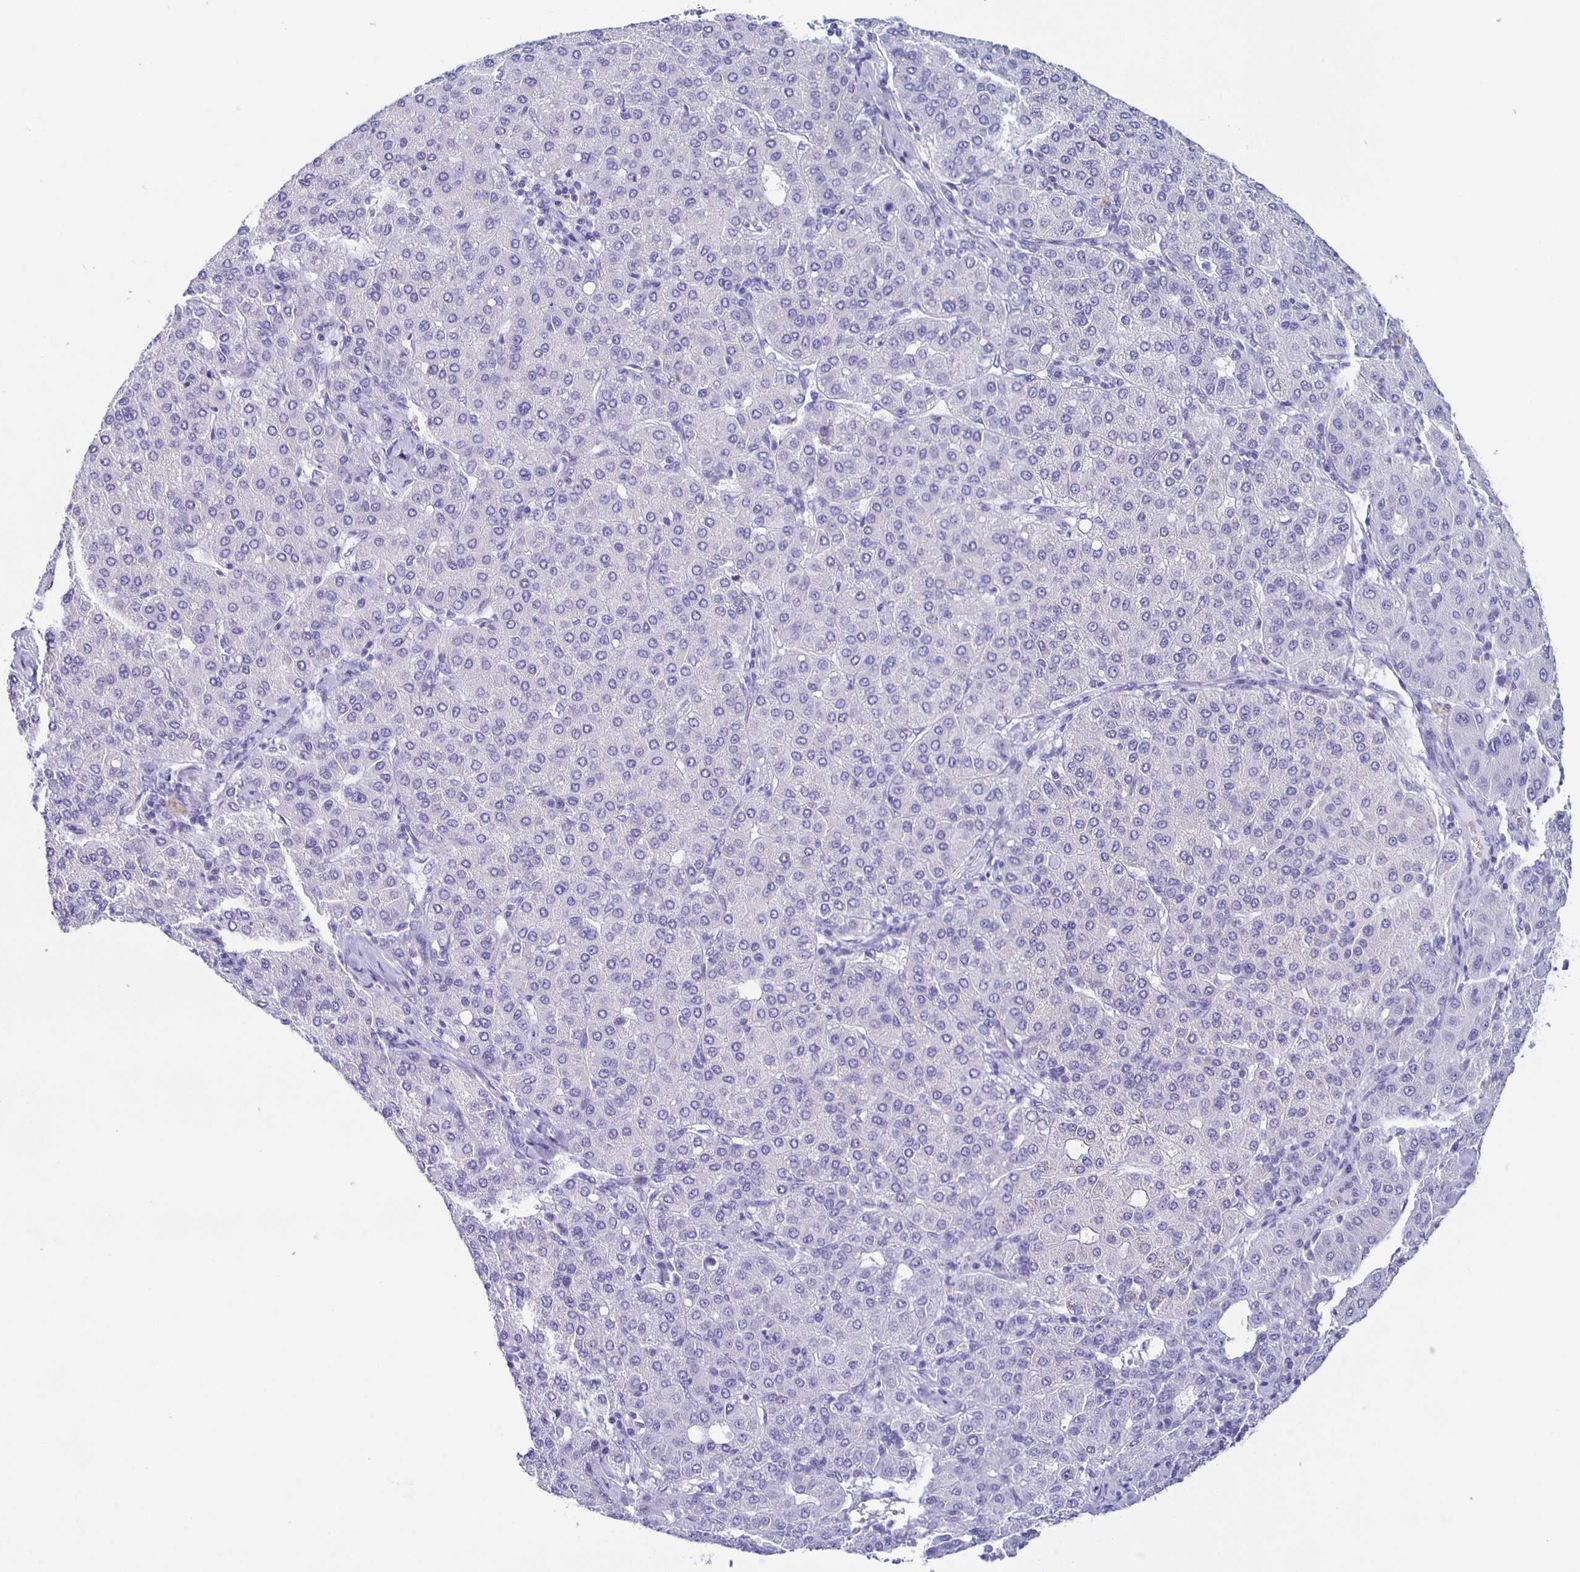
{"staining": {"intensity": "negative", "quantity": "none", "location": "none"}, "tissue": "liver cancer", "cell_type": "Tumor cells", "image_type": "cancer", "snomed": [{"axis": "morphology", "description": "Carcinoma, Hepatocellular, NOS"}, {"axis": "topography", "description": "Liver"}], "caption": "Micrograph shows no significant protein staining in tumor cells of liver cancer (hepatocellular carcinoma).", "gene": "AQP6", "patient": {"sex": "male", "age": 65}}